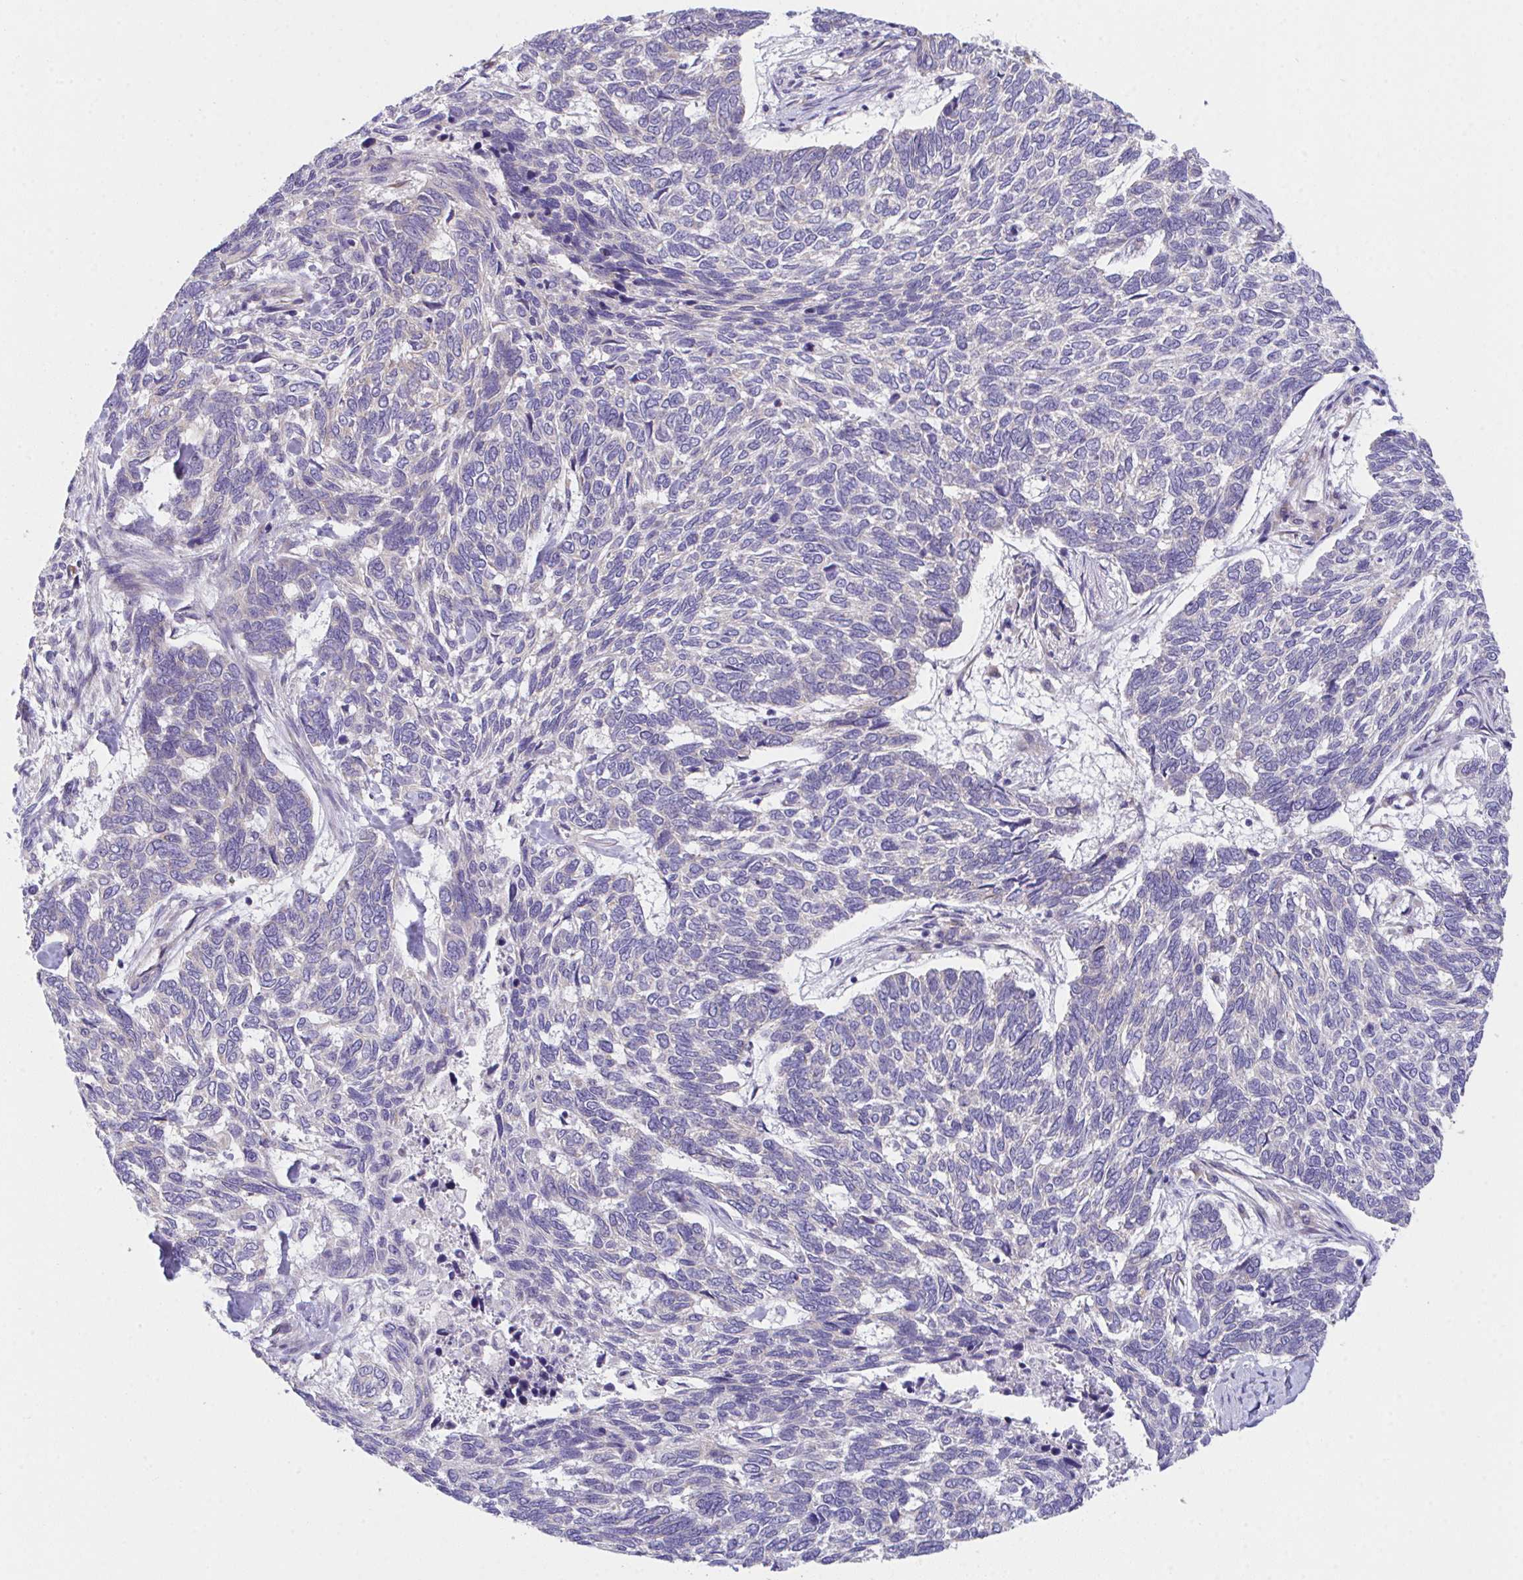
{"staining": {"intensity": "negative", "quantity": "none", "location": "none"}, "tissue": "skin cancer", "cell_type": "Tumor cells", "image_type": "cancer", "snomed": [{"axis": "morphology", "description": "Basal cell carcinoma"}, {"axis": "topography", "description": "Skin"}], "caption": "Immunohistochemistry (IHC) of skin cancer (basal cell carcinoma) reveals no positivity in tumor cells.", "gene": "MIA3", "patient": {"sex": "female", "age": 65}}